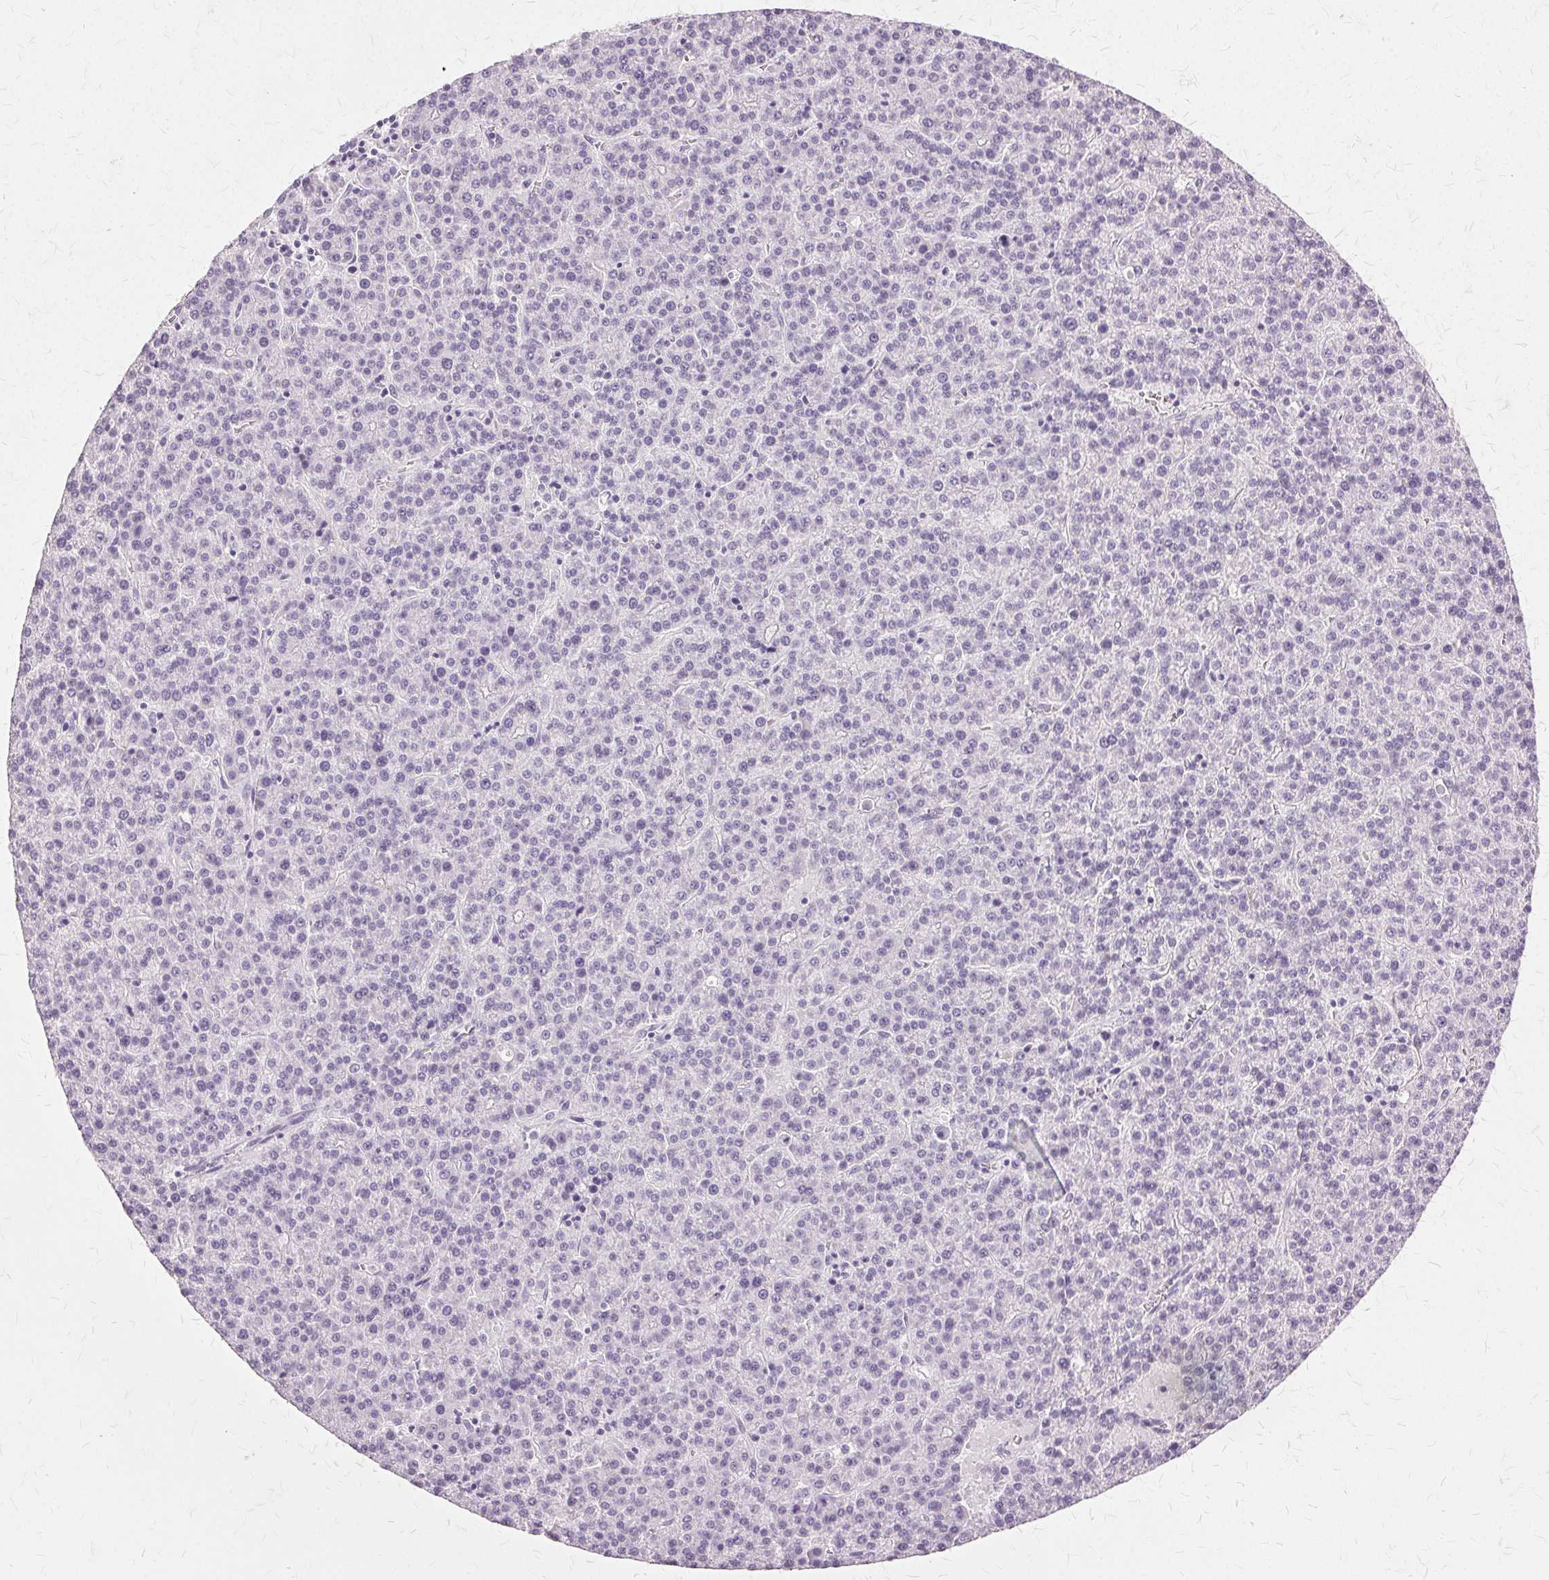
{"staining": {"intensity": "negative", "quantity": "none", "location": "none"}, "tissue": "liver cancer", "cell_type": "Tumor cells", "image_type": "cancer", "snomed": [{"axis": "morphology", "description": "Carcinoma, Hepatocellular, NOS"}, {"axis": "topography", "description": "Liver"}], "caption": "Tumor cells show no significant staining in hepatocellular carcinoma (liver). (DAB (3,3'-diaminobenzidine) IHC with hematoxylin counter stain).", "gene": "SLC45A3", "patient": {"sex": "female", "age": 58}}